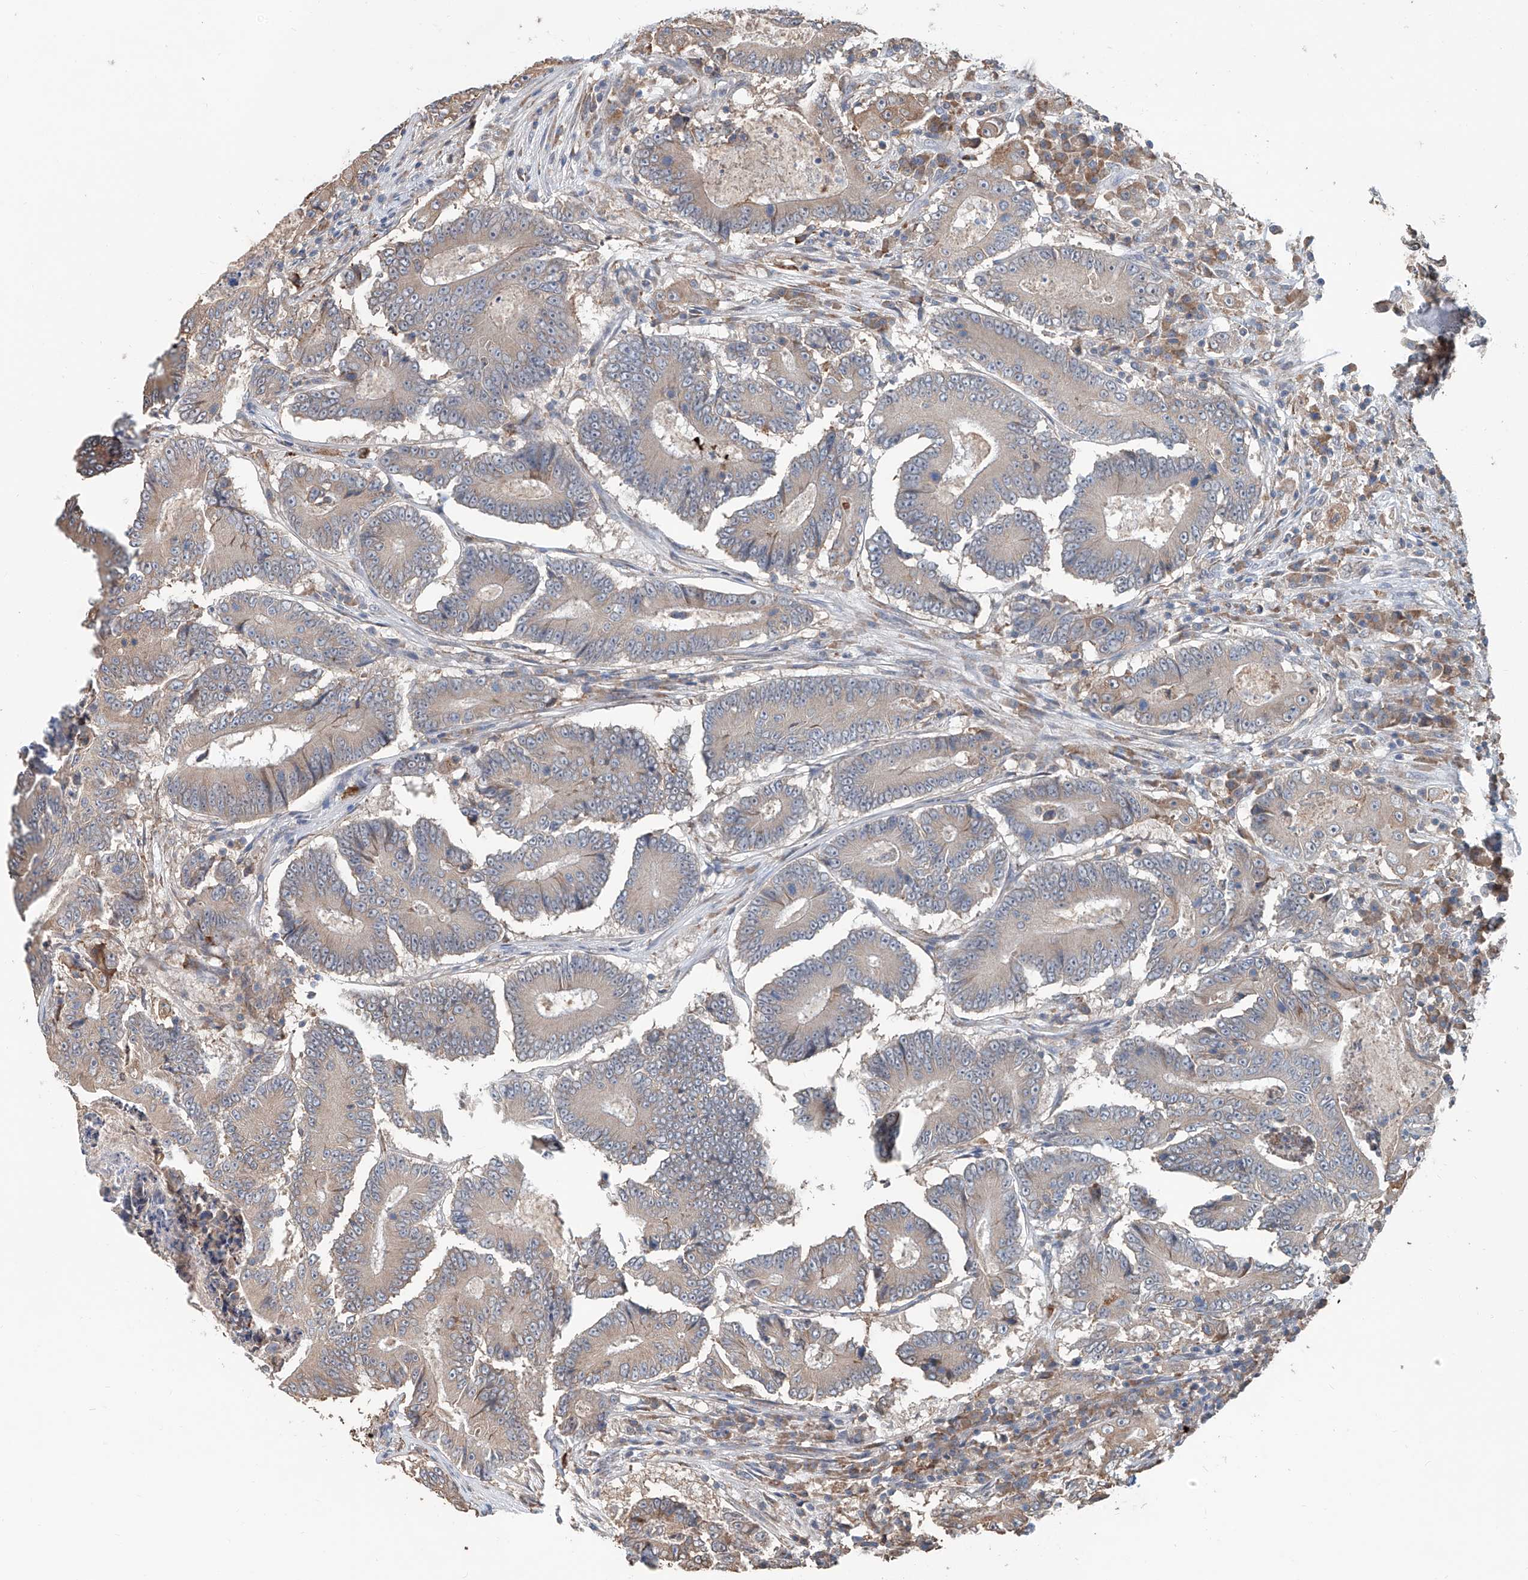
{"staining": {"intensity": "weak", "quantity": "<25%", "location": "cytoplasmic/membranous"}, "tissue": "colorectal cancer", "cell_type": "Tumor cells", "image_type": "cancer", "snomed": [{"axis": "morphology", "description": "Adenocarcinoma, NOS"}, {"axis": "topography", "description": "Colon"}], "caption": "Tumor cells are negative for brown protein staining in colorectal adenocarcinoma.", "gene": "KCNK10", "patient": {"sex": "male", "age": 83}}